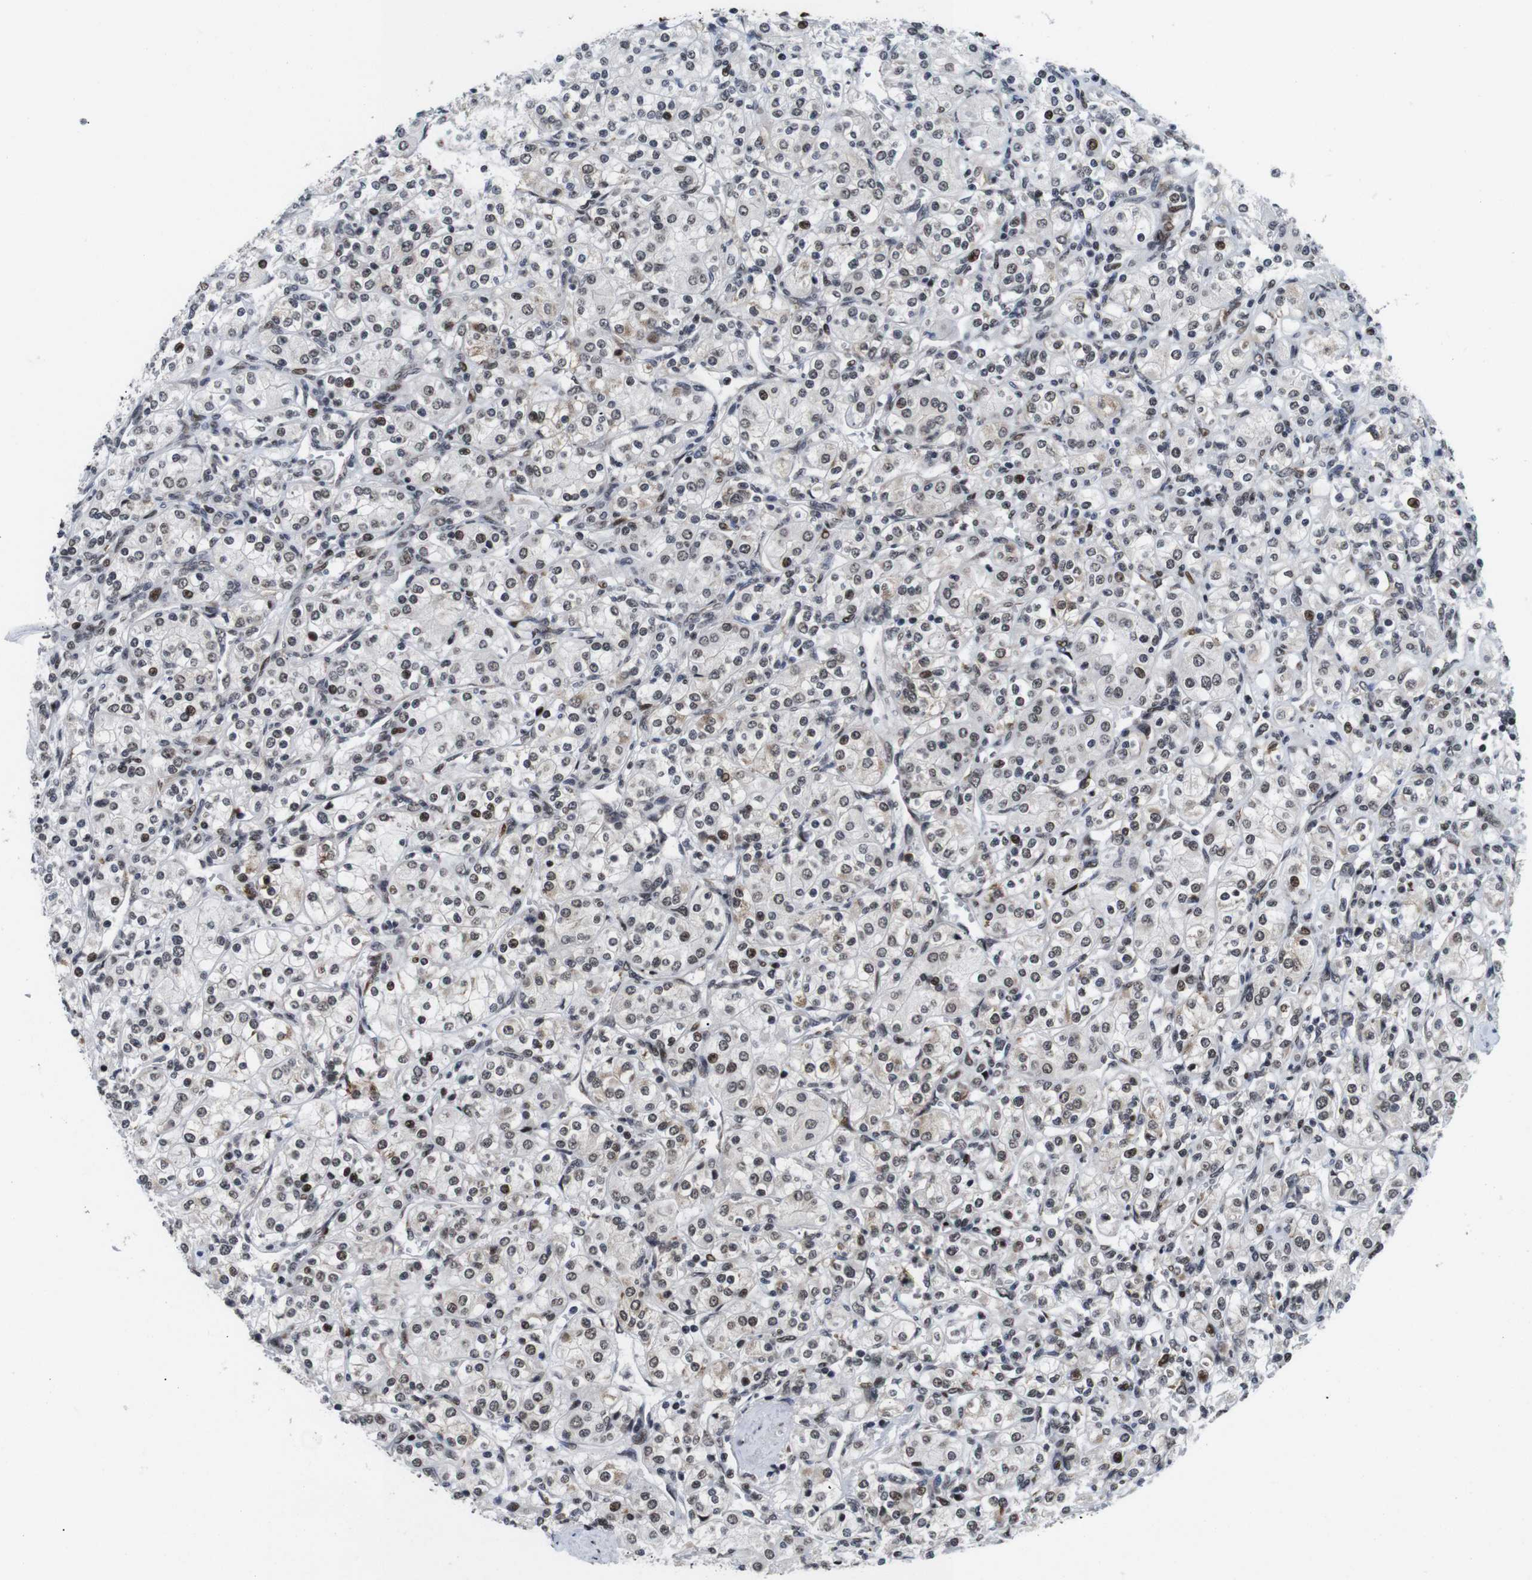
{"staining": {"intensity": "weak", "quantity": ">75%", "location": "nuclear"}, "tissue": "renal cancer", "cell_type": "Tumor cells", "image_type": "cancer", "snomed": [{"axis": "morphology", "description": "Adenocarcinoma, NOS"}, {"axis": "topography", "description": "Kidney"}], "caption": "Brown immunohistochemical staining in renal cancer (adenocarcinoma) exhibits weak nuclear expression in about >75% of tumor cells.", "gene": "EIF4G1", "patient": {"sex": "male", "age": 77}}